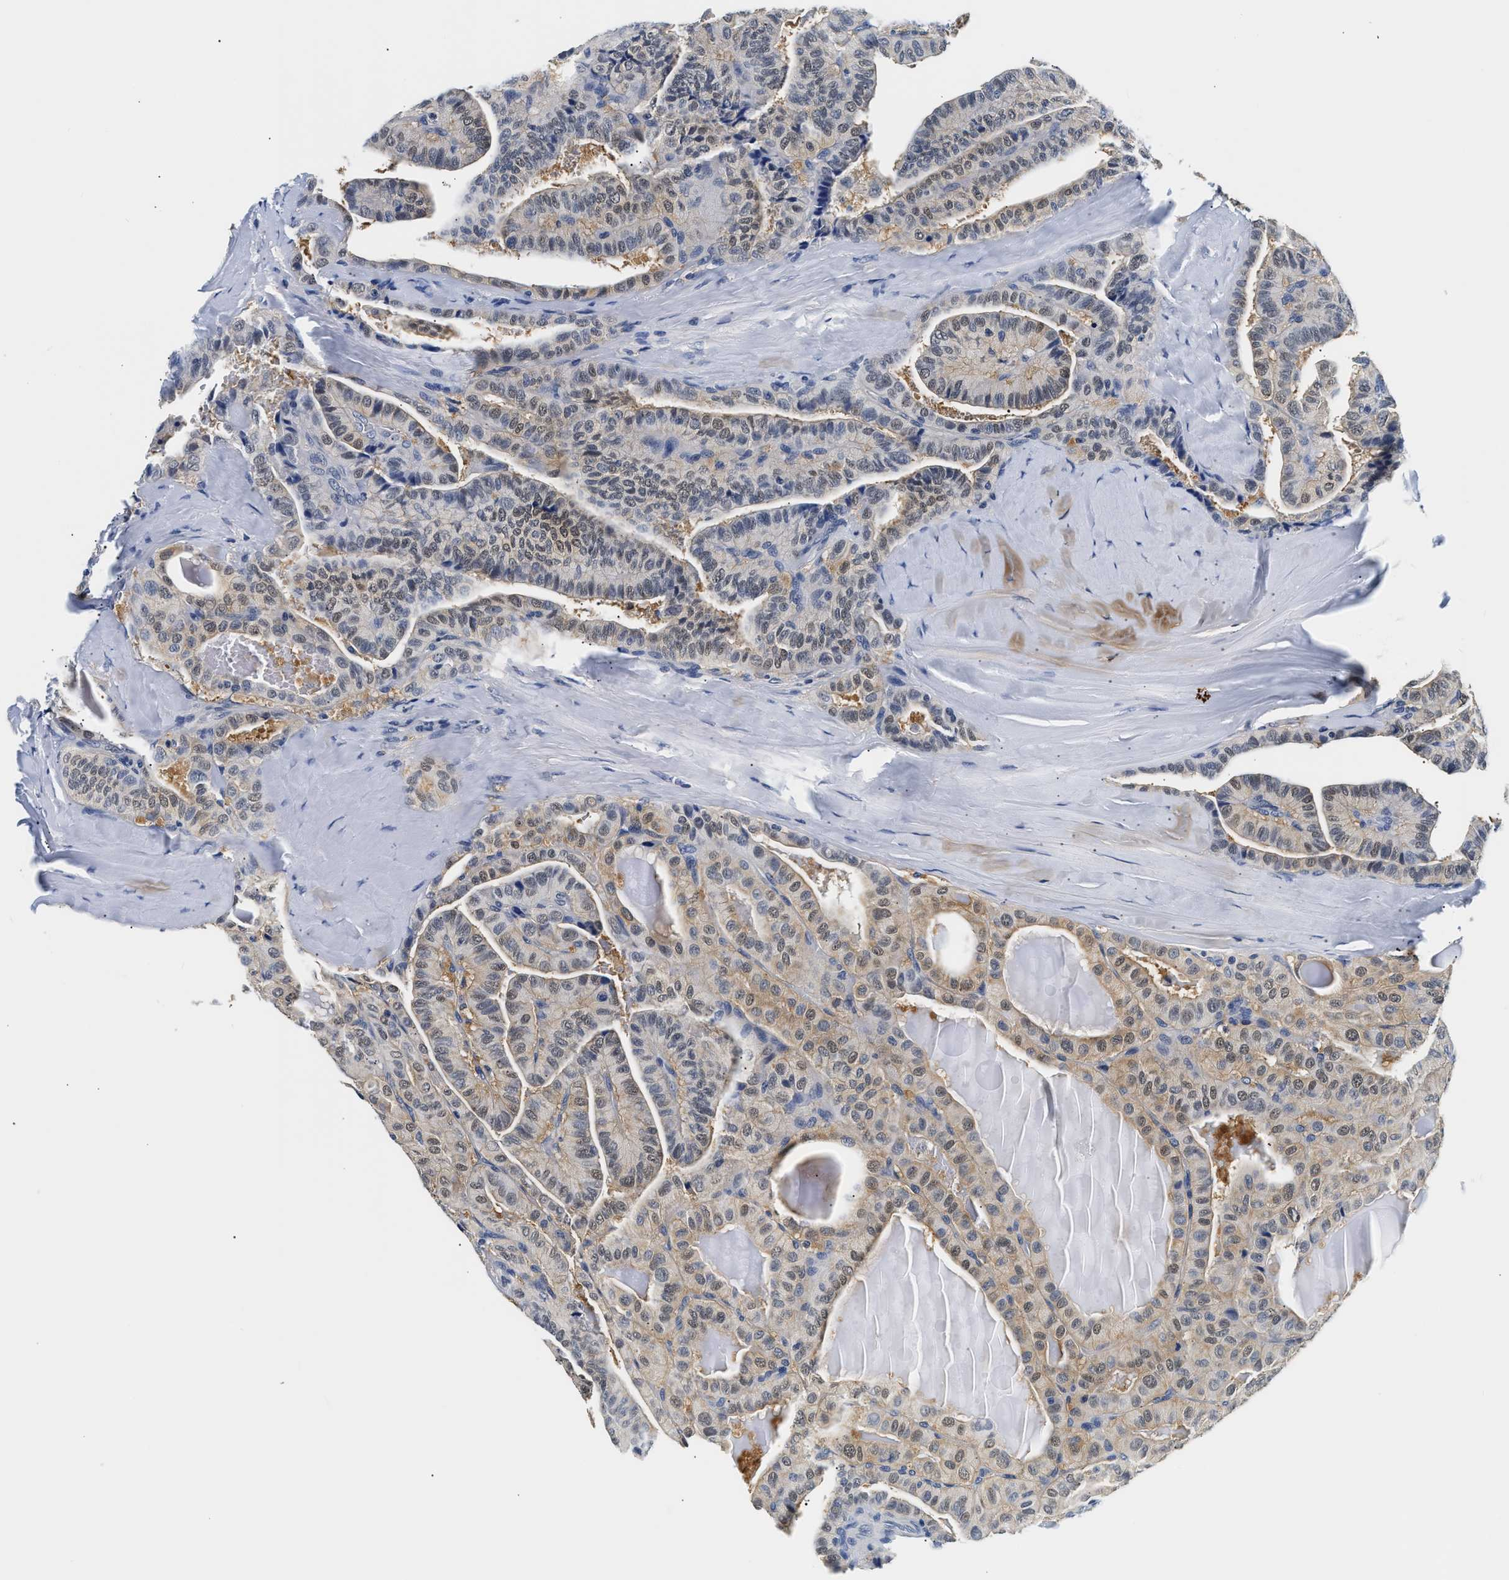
{"staining": {"intensity": "weak", "quantity": ">75%", "location": "cytoplasmic/membranous,nuclear"}, "tissue": "thyroid cancer", "cell_type": "Tumor cells", "image_type": "cancer", "snomed": [{"axis": "morphology", "description": "Papillary adenocarcinoma, NOS"}, {"axis": "topography", "description": "Thyroid gland"}], "caption": "This photomicrograph demonstrates IHC staining of human thyroid cancer, with low weak cytoplasmic/membranous and nuclear expression in about >75% of tumor cells.", "gene": "UCHL3", "patient": {"sex": "male", "age": 77}}